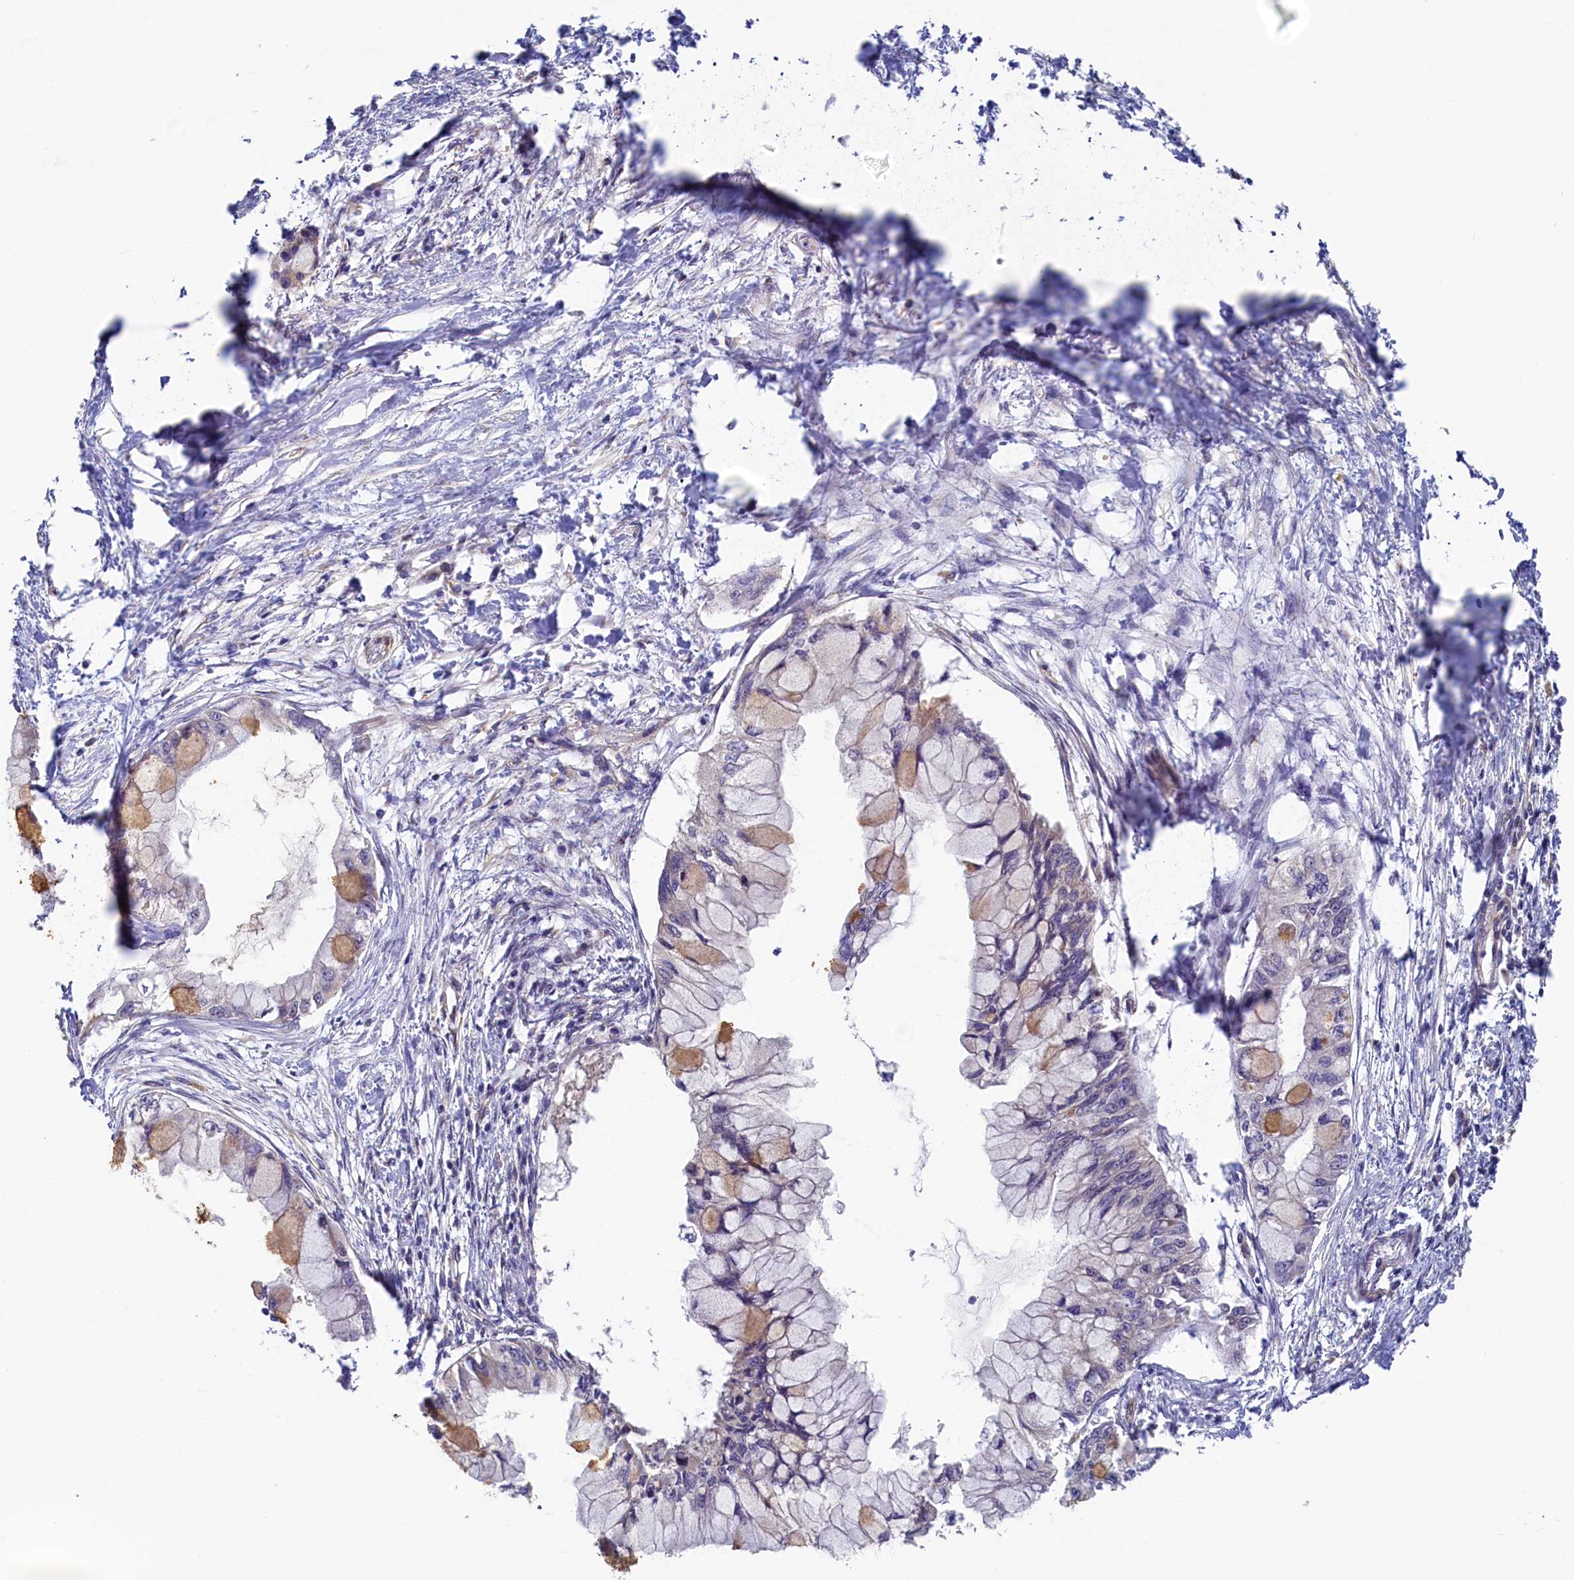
{"staining": {"intensity": "weak", "quantity": "<25%", "location": "cytoplasmic/membranous"}, "tissue": "pancreatic cancer", "cell_type": "Tumor cells", "image_type": "cancer", "snomed": [{"axis": "morphology", "description": "Adenocarcinoma, NOS"}, {"axis": "topography", "description": "Pancreas"}], "caption": "This is an immunohistochemistry (IHC) micrograph of pancreatic cancer. There is no expression in tumor cells.", "gene": "STX12", "patient": {"sex": "male", "age": 48}}